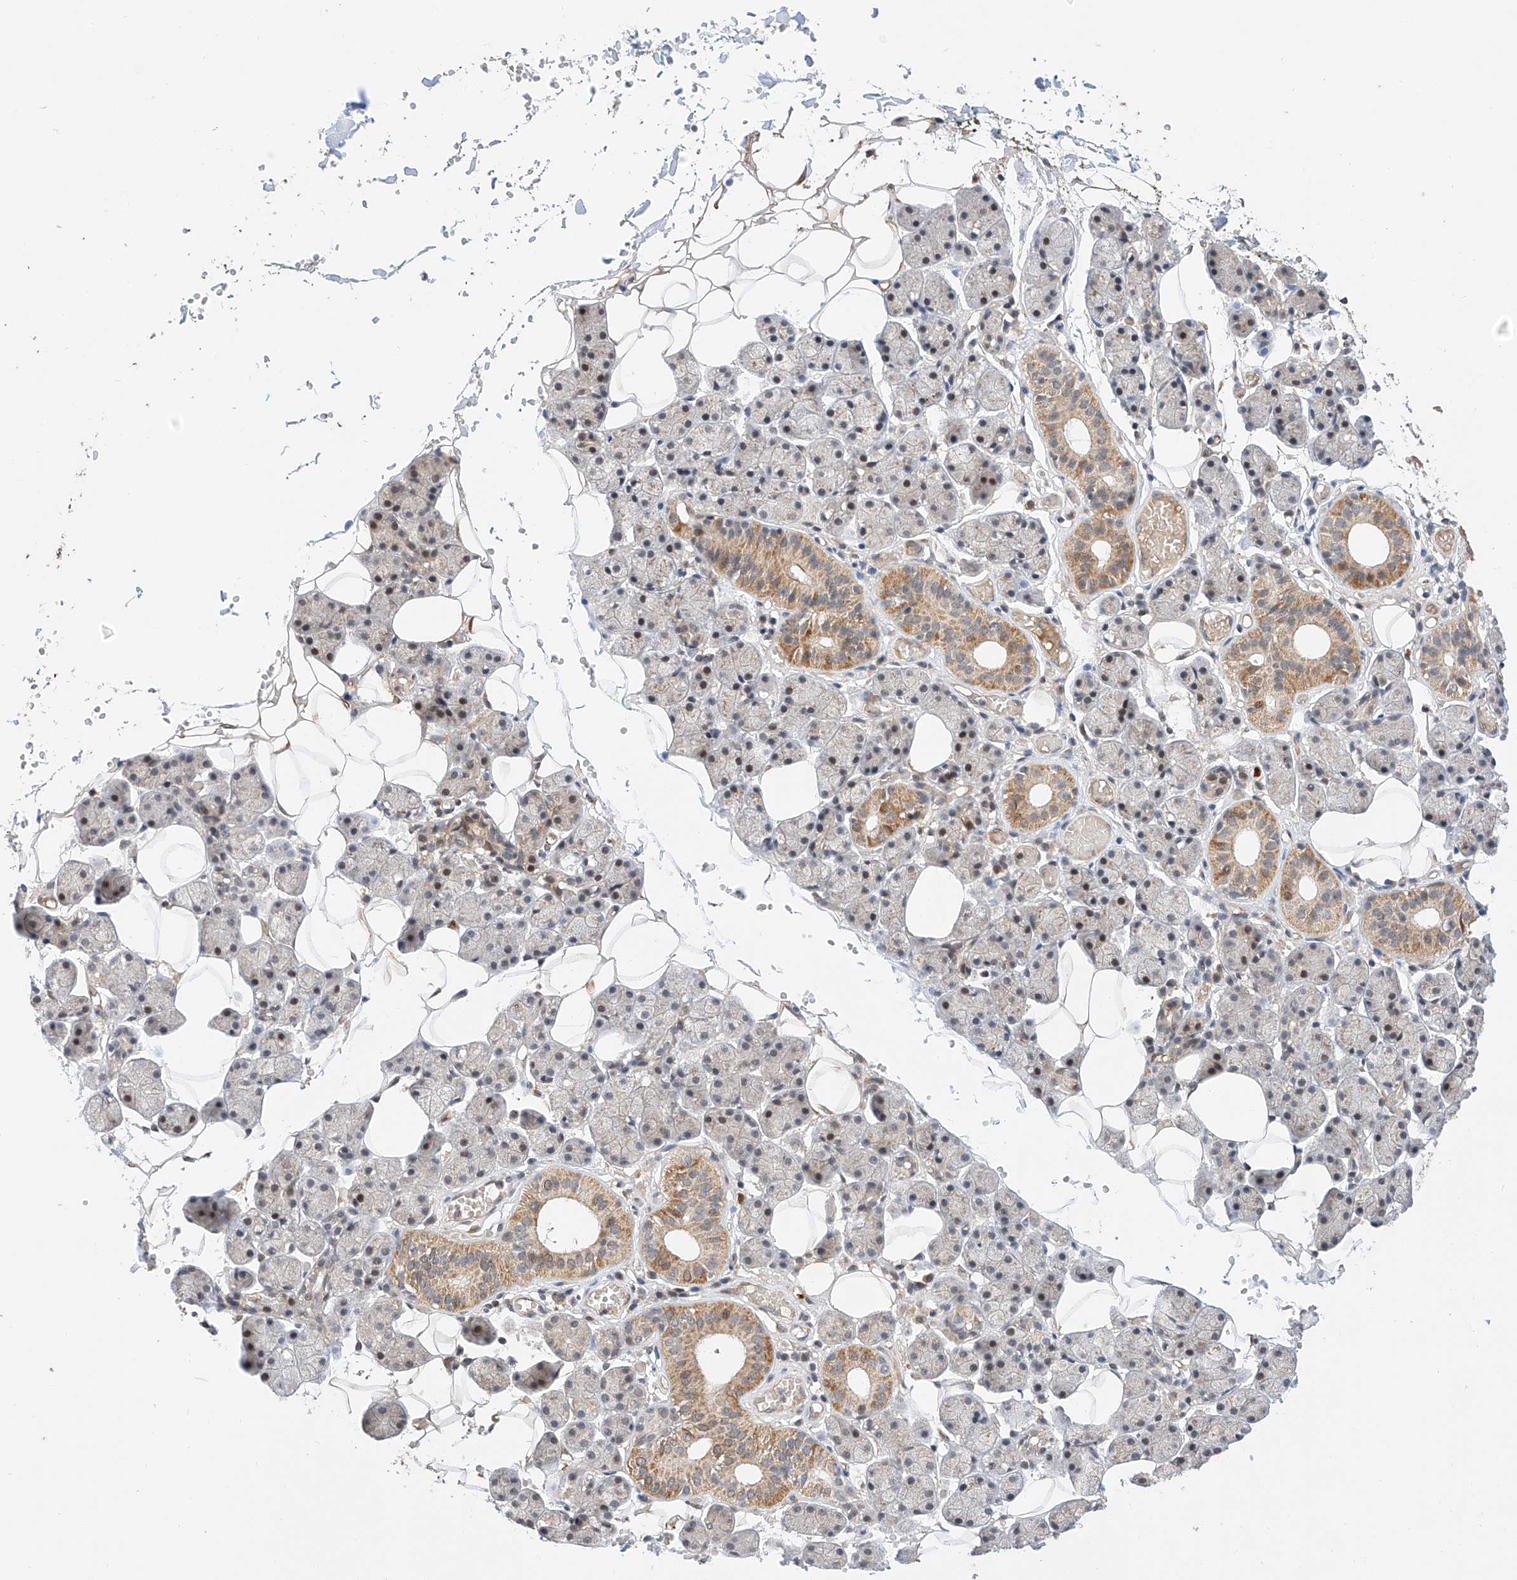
{"staining": {"intensity": "moderate", "quantity": "<25%", "location": "cytoplasmic/membranous"}, "tissue": "salivary gland", "cell_type": "Glandular cells", "image_type": "normal", "snomed": [{"axis": "morphology", "description": "Normal tissue, NOS"}, {"axis": "topography", "description": "Salivary gland"}], "caption": "A high-resolution image shows IHC staining of normal salivary gland, which exhibits moderate cytoplasmic/membranous staining in approximately <25% of glandular cells.", "gene": "RAB23", "patient": {"sex": "female", "age": 33}}